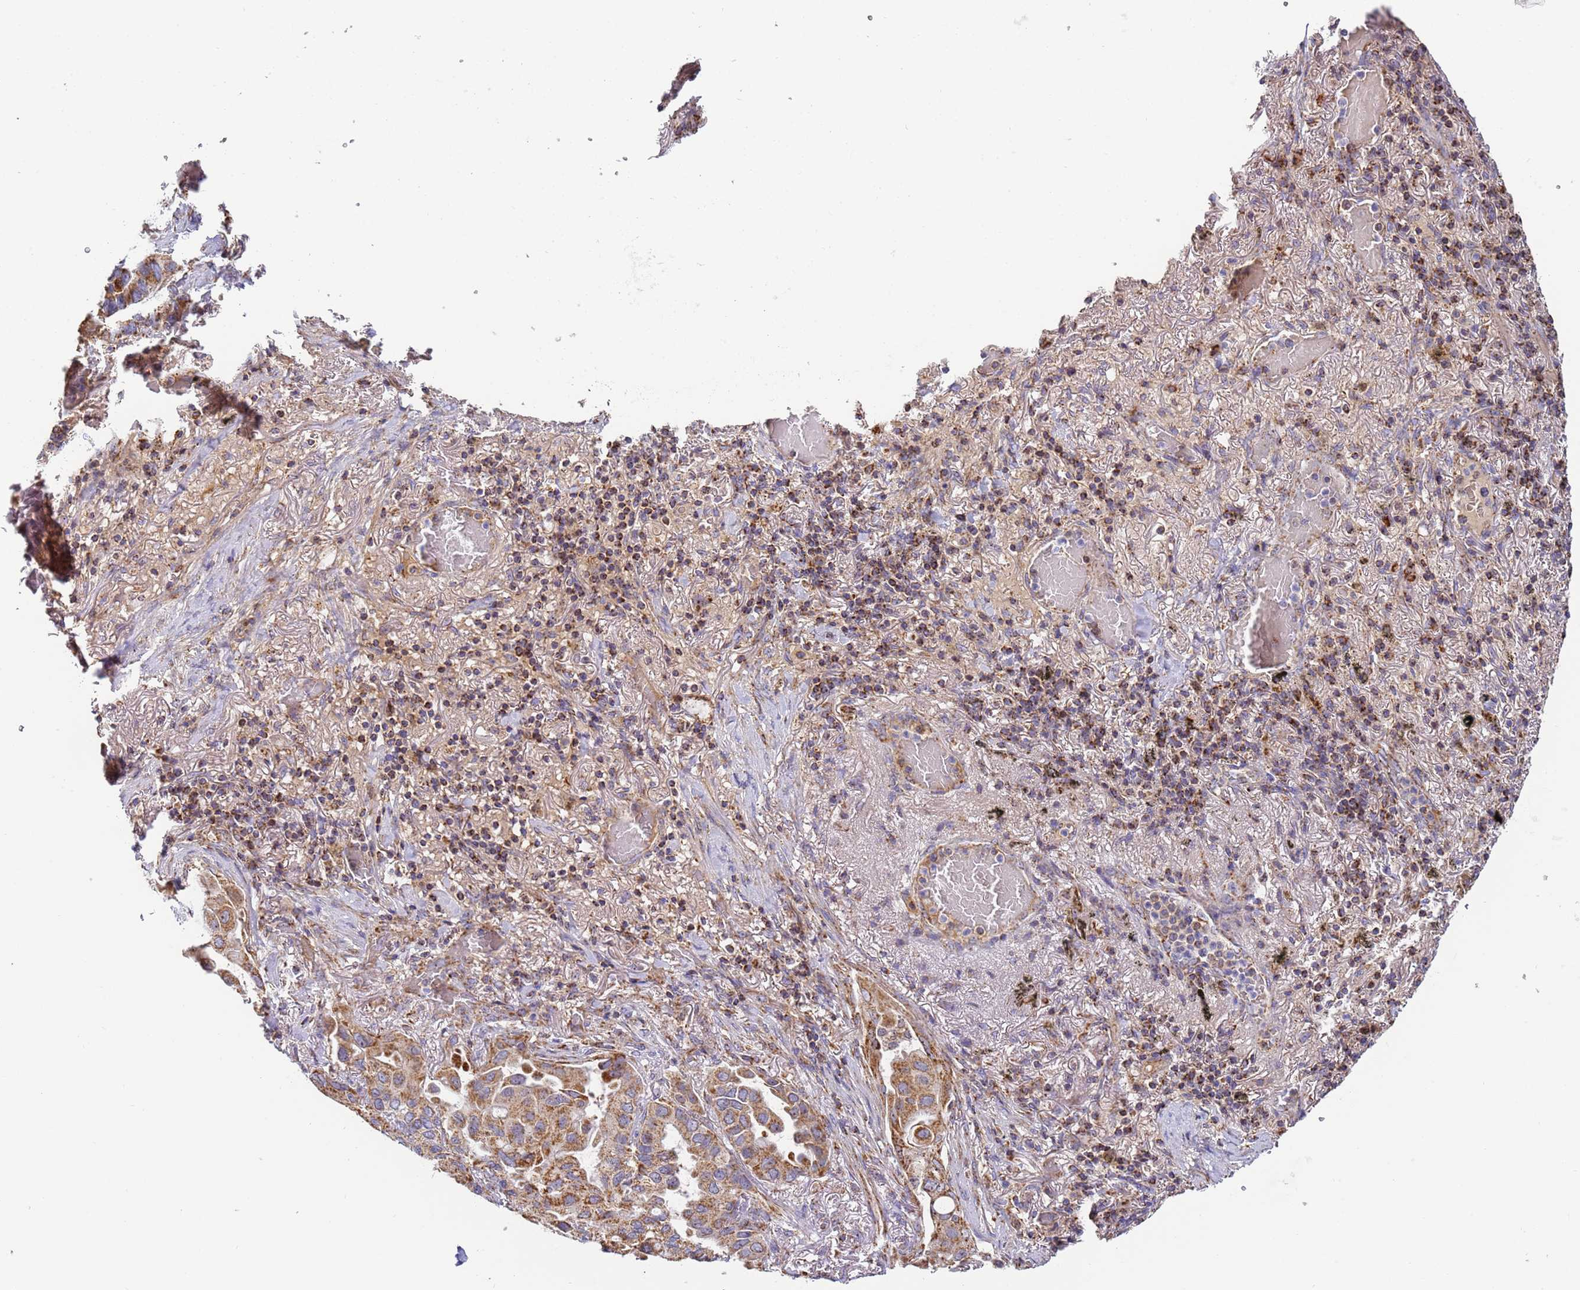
{"staining": {"intensity": "moderate", "quantity": ">75%", "location": "cytoplasmic/membranous,nuclear"}, "tissue": "lung cancer", "cell_type": "Tumor cells", "image_type": "cancer", "snomed": [{"axis": "morphology", "description": "Adenocarcinoma, NOS"}, {"axis": "topography", "description": "Lung"}], "caption": "Immunohistochemistry of human adenocarcinoma (lung) shows medium levels of moderate cytoplasmic/membranous and nuclear expression in about >75% of tumor cells.", "gene": "FRG2C", "patient": {"sex": "male", "age": 64}}